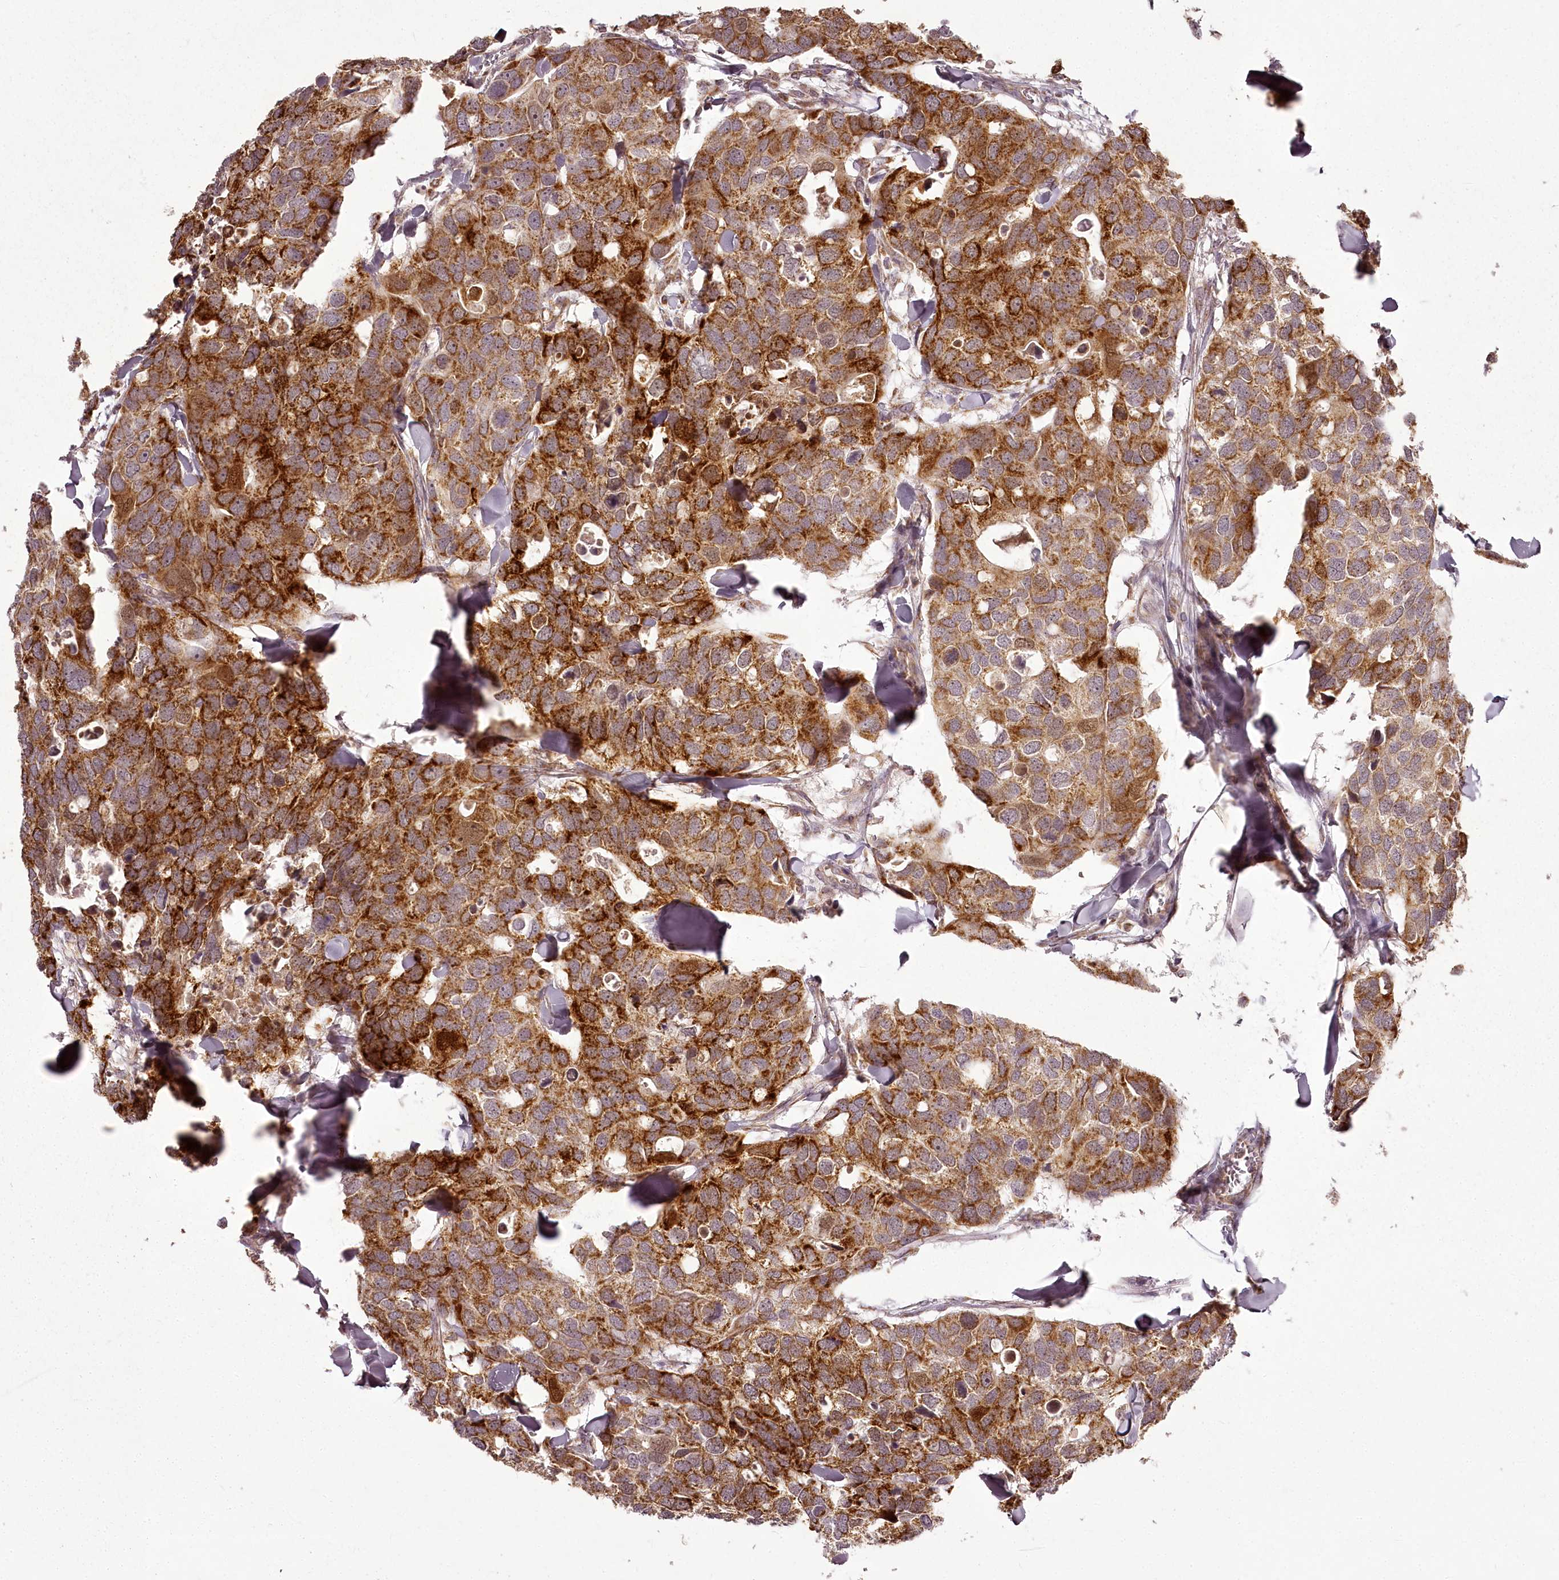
{"staining": {"intensity": "strong", "quantity": ">75%", "location": "cytoplasmic/membranous"}, "tissue": "breast cancer", "cell_type": "Tumor cells", "image_type": "cancer", "snomed": [{"axis": "morphology", "description": "Duct carcinoma"}, {"axis": "topography", "description": "Breast"}], "caption": "Human breast cancer stained with a brown dye exhibits strong cytoplasmic/membranous positive expression in approximately >75% of tumor cells.", "gene": "CHCHD2", "patient": {"sex": "female", "age": 83}}